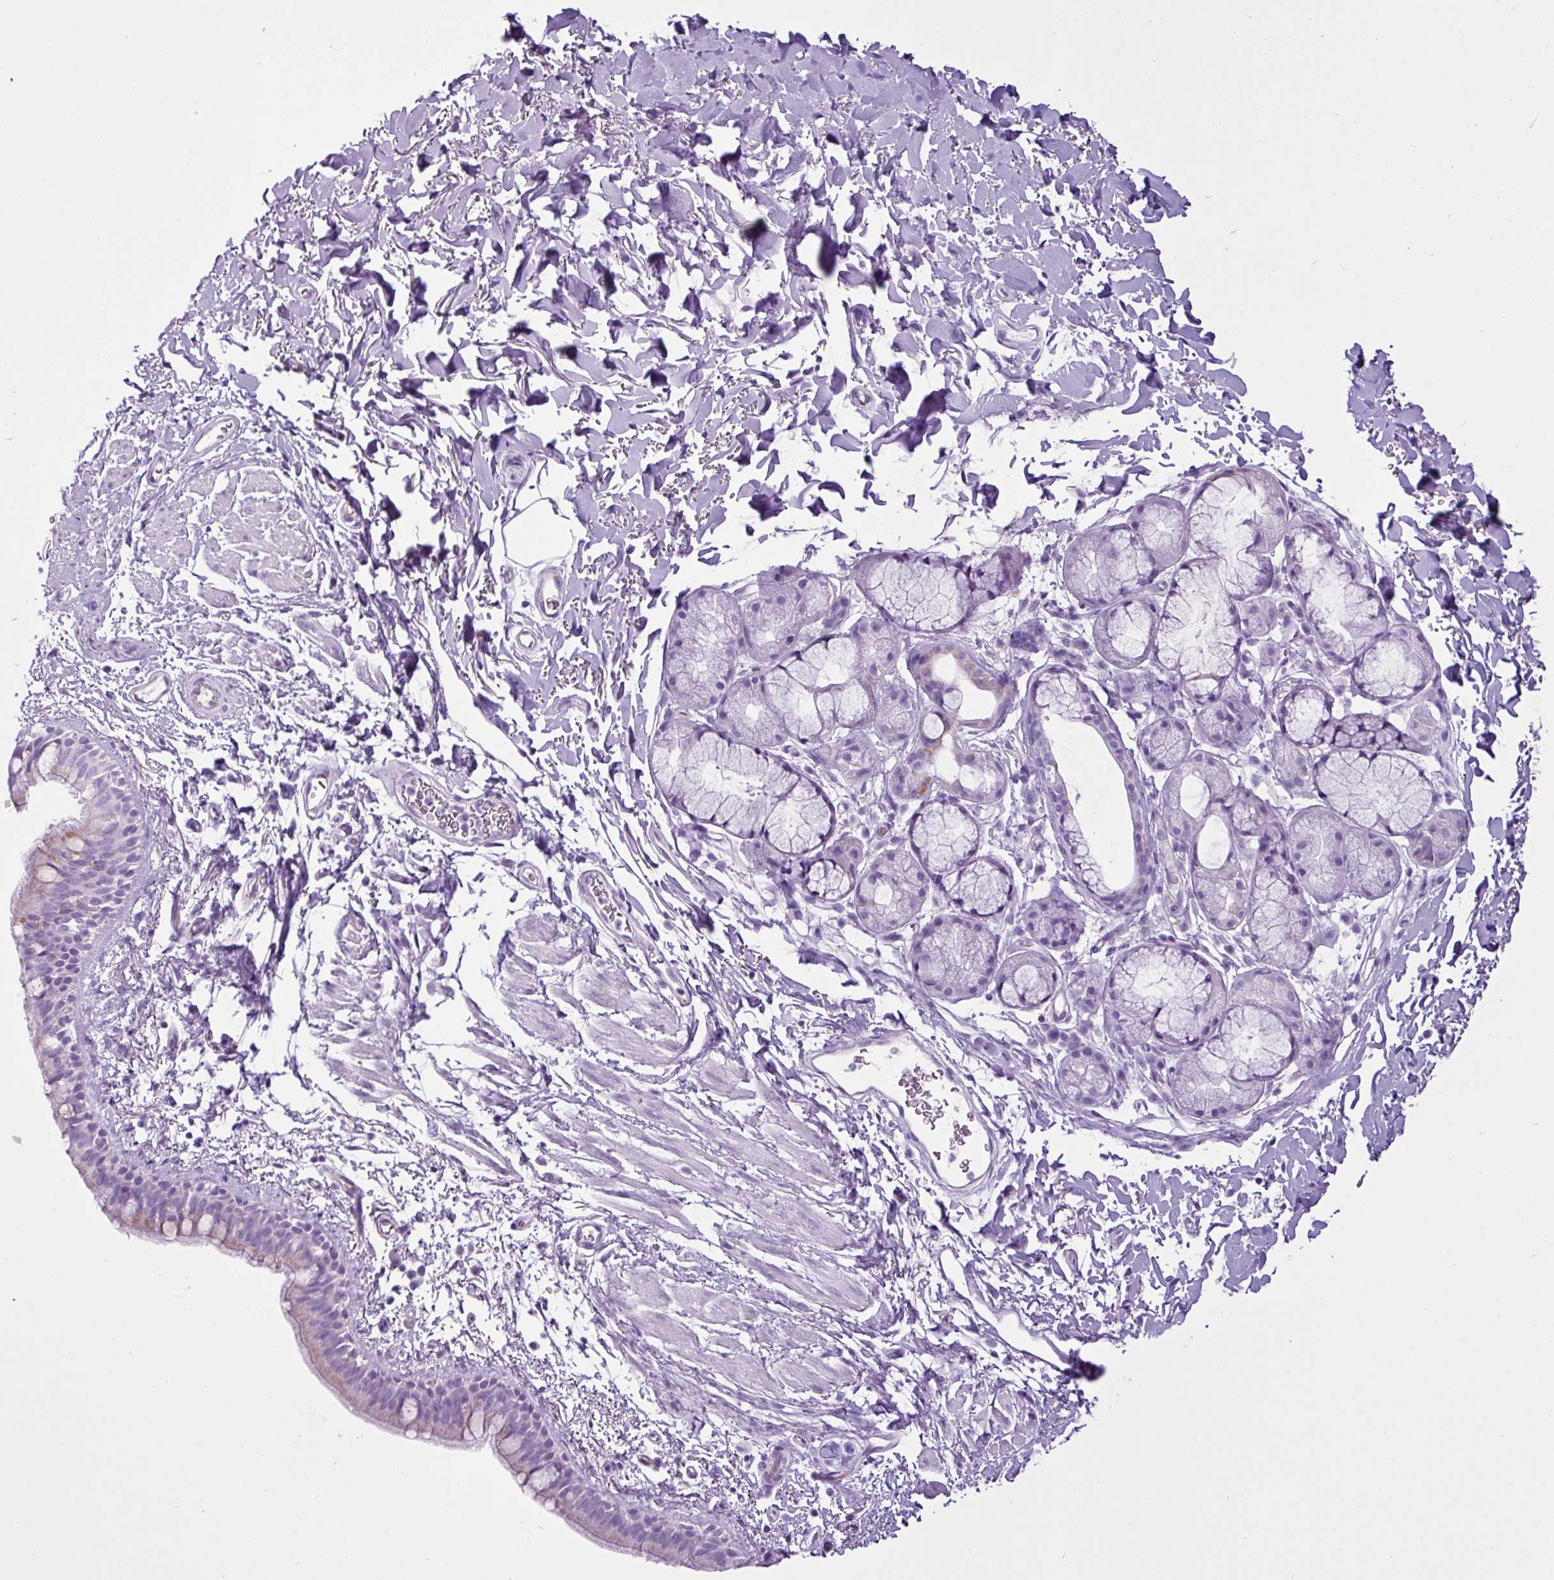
{"staining": {"intensity": "weak", "quantity": "<25%", "location": "cytoplasmic/membranous"}, "tissue": "bronchus", "cell_type": "Respiratory epithelial cells", "image_type": "normal", "snomed": [{"axis": "morphology", "description": "Normal tissue, NOS"}, {"axis": "morphology", "description": "Squamous cell carcinoma, NOS"}, {"axis": "topography", "description": "Bronchus"}, {"axis": "topography", "description": "Lung"}], "caption": "This is an immunohistochemistry (IHC) image of unremarkable bronchus. There is no staining in respiratory epithelial cells.", "gene": "LILRB4", "patient": {"sex": "female", "age": 70}}